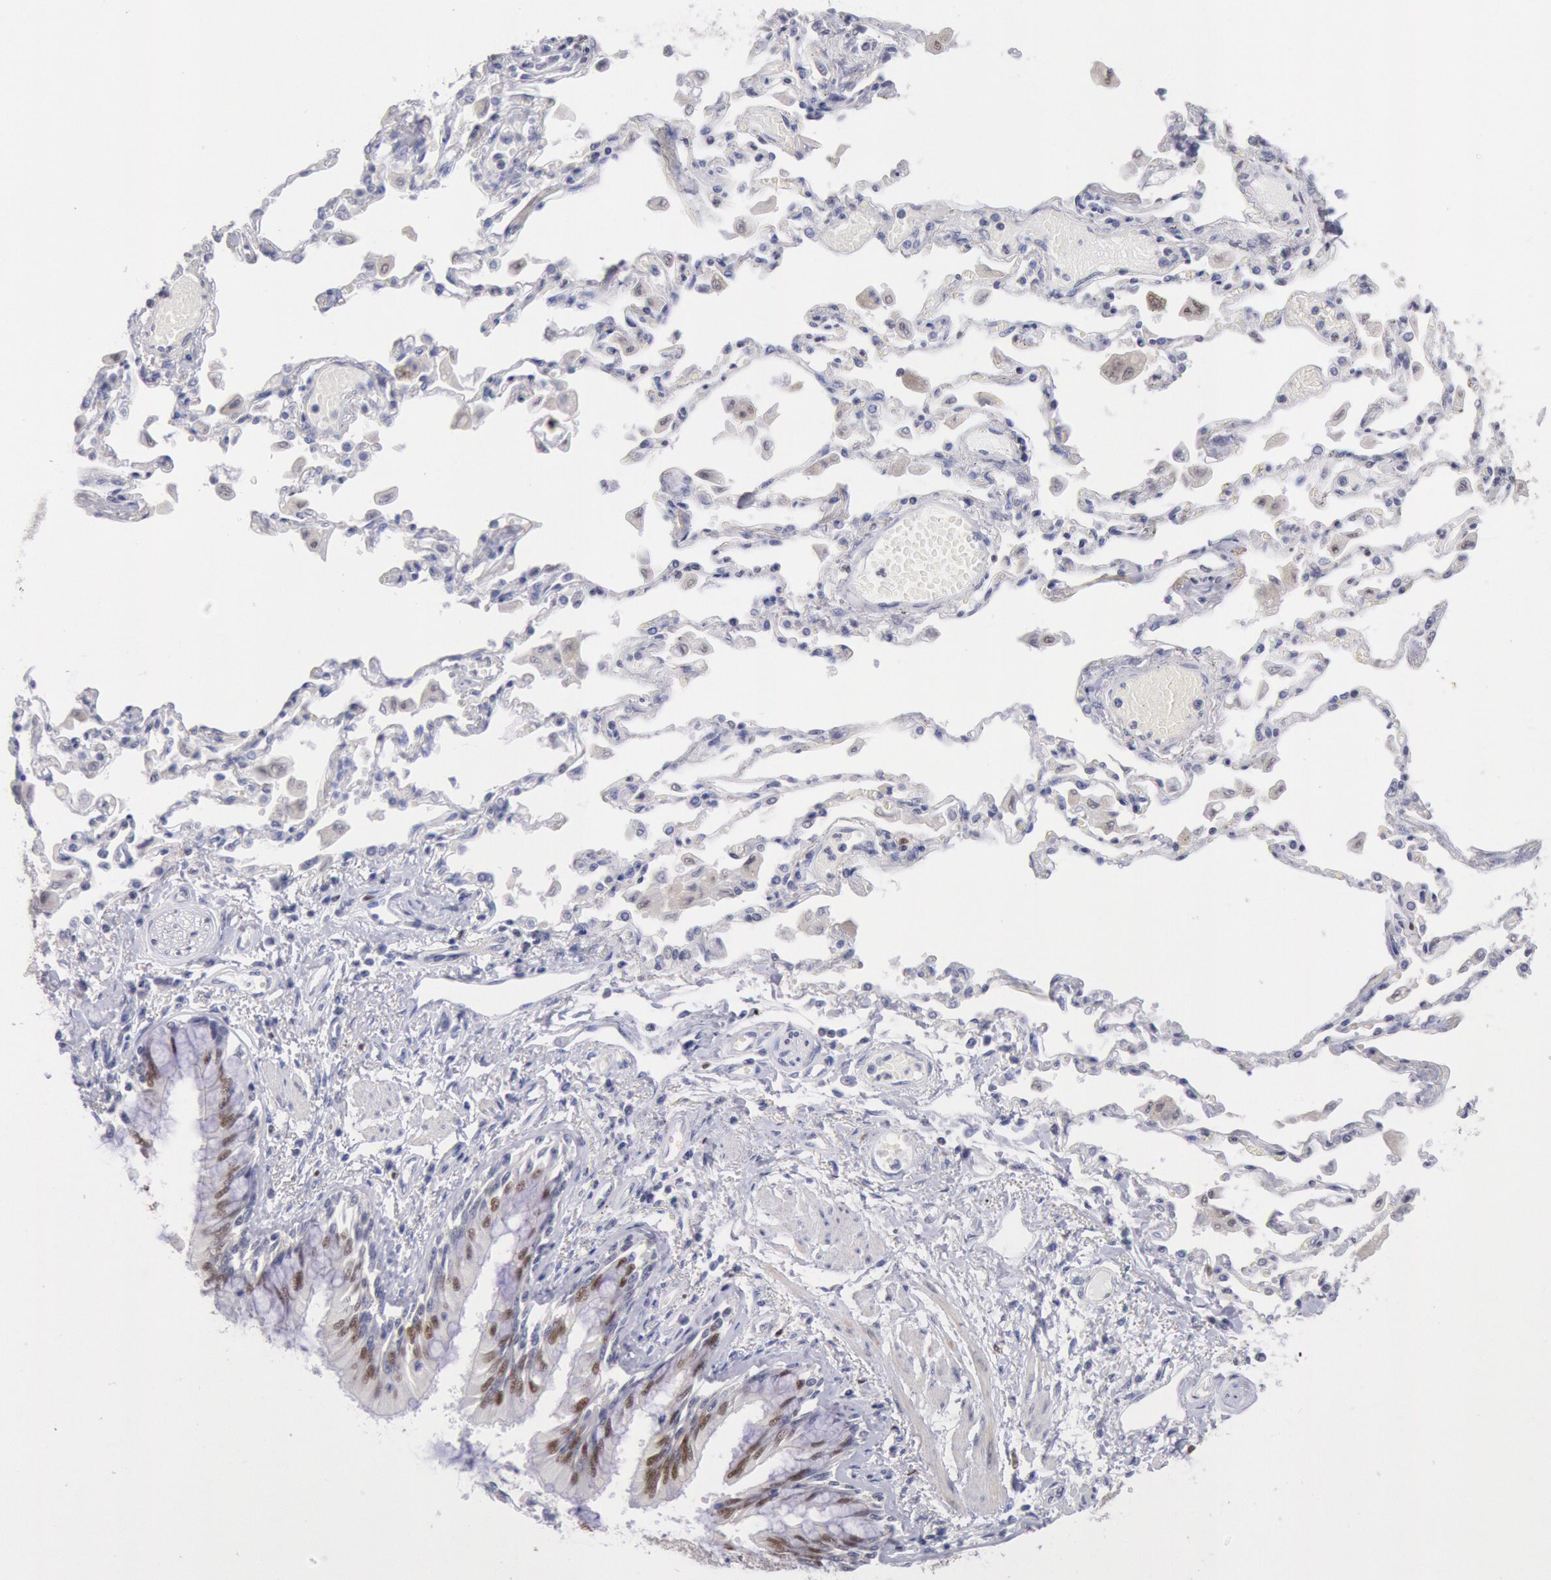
{"staining": {"intensity": "moderate", "quantity": ">75%", "location": "nuclear"}, "tissue": "adipose tissue", "cell_type": "Adipocytes", "image_type": "normal", "snomed": [{"axis": "morphology", "description": "Normal tissue, NOS"}, {"axis": "morphology", "description": "Adenocarcinoma, NOS"}, {"axis": "topography", "description": "Cartilage tissue"}, {"axis": "topography", "description": "Lung"}], "caption": "Immunohistochemical staining of benign human adipose tissue reveals moderate nuclear protein expression in about >75% of adipocytes. The protein is shown in brown color, while the nuclei are stained blue.", "gene": "RPS6KA5", "patient": {"sex": "female", "age": 67}}